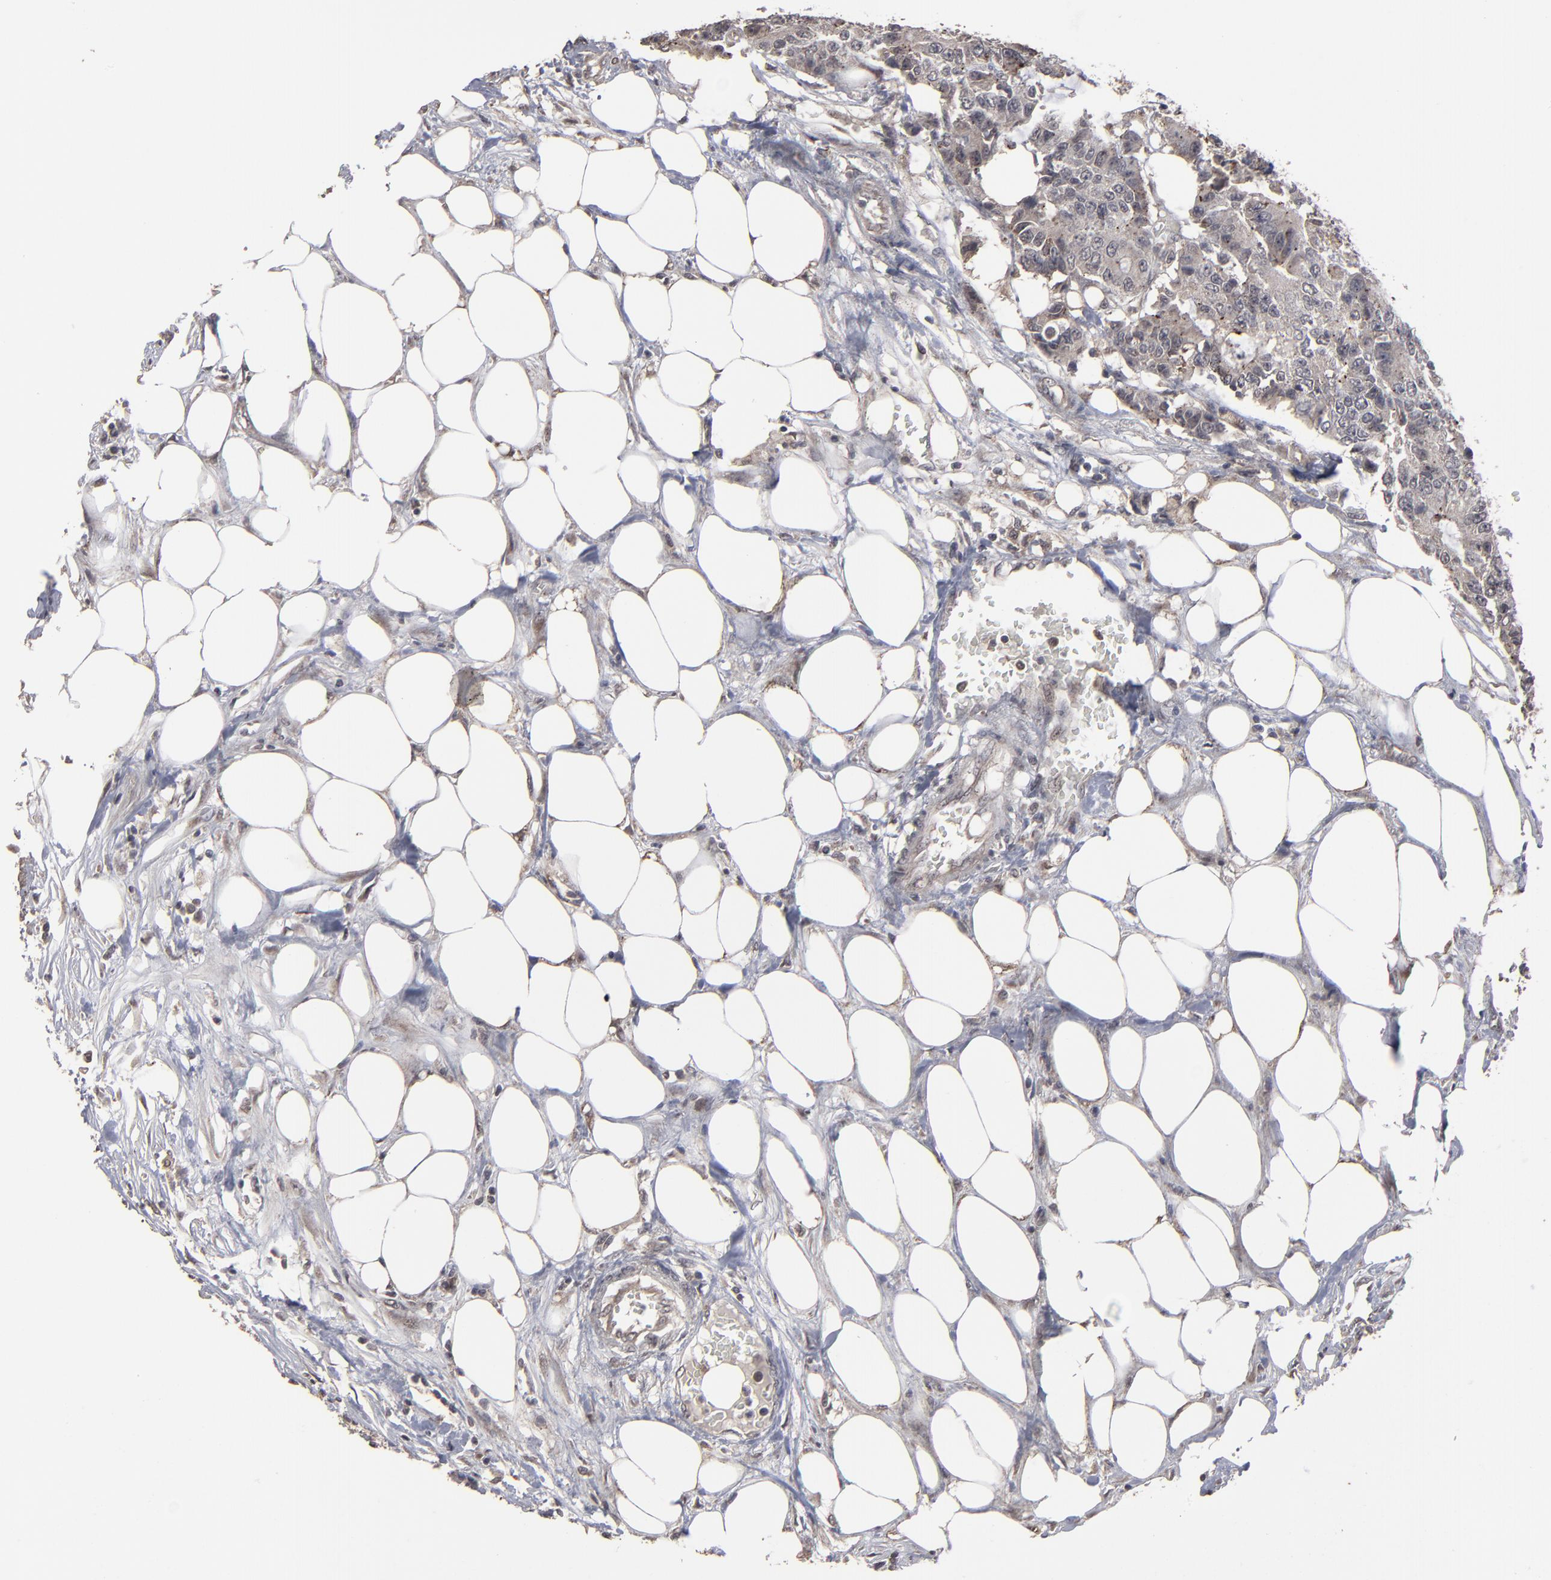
{"staining": {"intensity": "weak", "quantity": "25%-75%", "location": "cytoplasmic/membranous"}, "tissue": "colorectal cancer", "cell_type": "Tumor cells", "image_type": "cancer", "snomed": [{"axis": "morphology", "description": "Adenocarcinoma, NOS"}, {"axis": "topography", "description": "Colon"}], "caption": "A brown stain labels weak cytoplasmic/membranous expression of a protein in human colorectal cancer tumor cells.", "gene": "SLC22A17", "patient": {"sex": "female", "age": 86}}